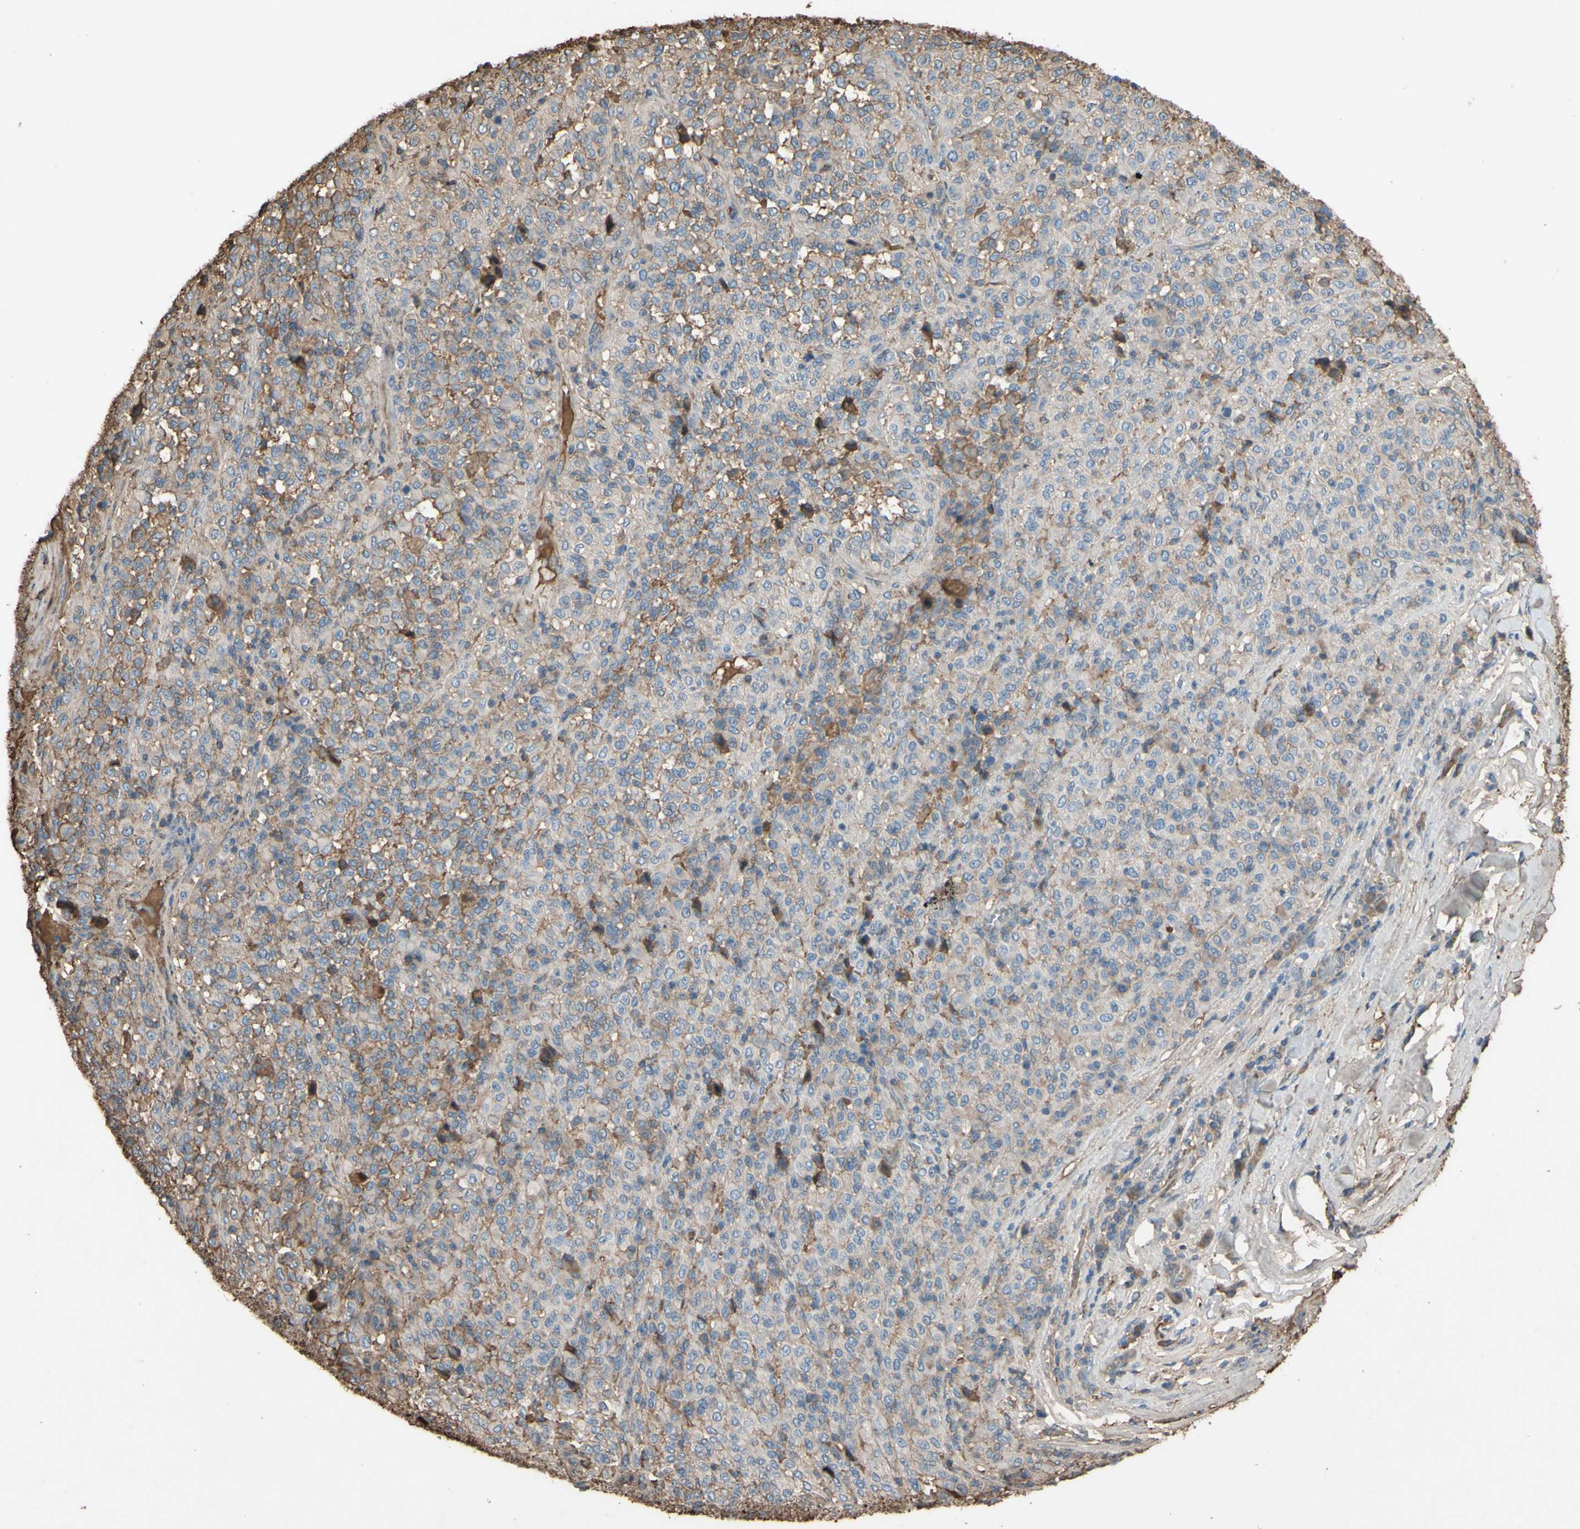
{"staining": {"intensity": "weak", "quantity": ">75%", "location": "cytoplasmic/membranous"}, "tissue": "melanoma", "cell_type": "Tumor cells", "image_type": "cancer", "snomed": [{"axis": "morphology", "description": "Malignant melanoma, Metastatic site"}, {"axis": "topography", "description": "Pancreas"}], "caption": "Tumor cells display weak cytoplasmic/membranous expression in about >75% of cells in melanoma.", "gene": "PTGDS", "patient": {"sex": "female", "age": 30}}